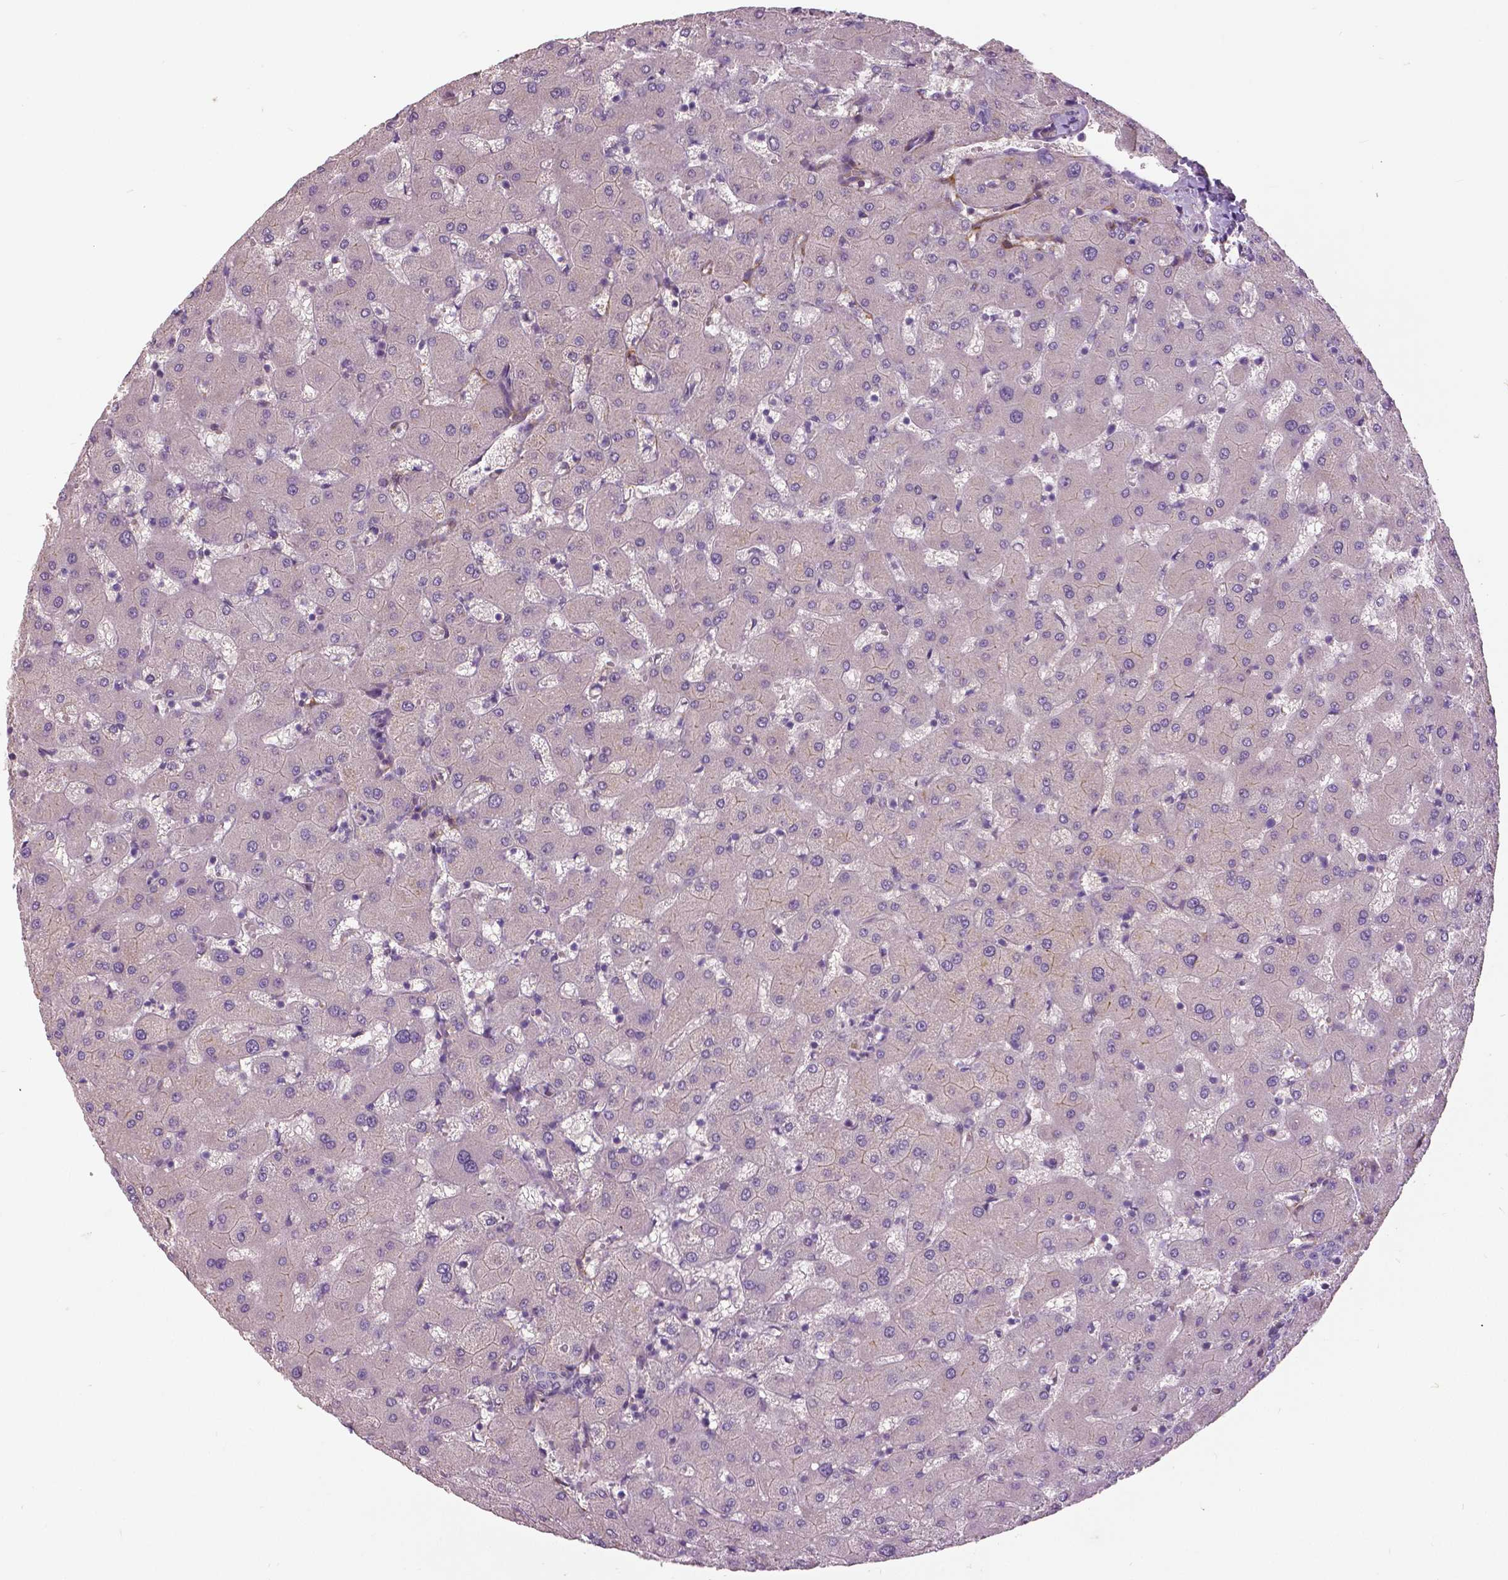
{"staining": {"intensity": "negative", "quantity": "none", "location": "none"}, "tissue": "liver", "cell_type": "Cholangiocytes", "image_type": "normal", "snomed": [{"axis": "morphology", "description": "Normal tissue, NOS"}, {"axis": "topography", "description": "Liver"}], "caption": "Cholangiocytes show no significant protein positivity in normal liver.", "gene": "FOXA1", "patient": {"sex": "female", "age": 63}}